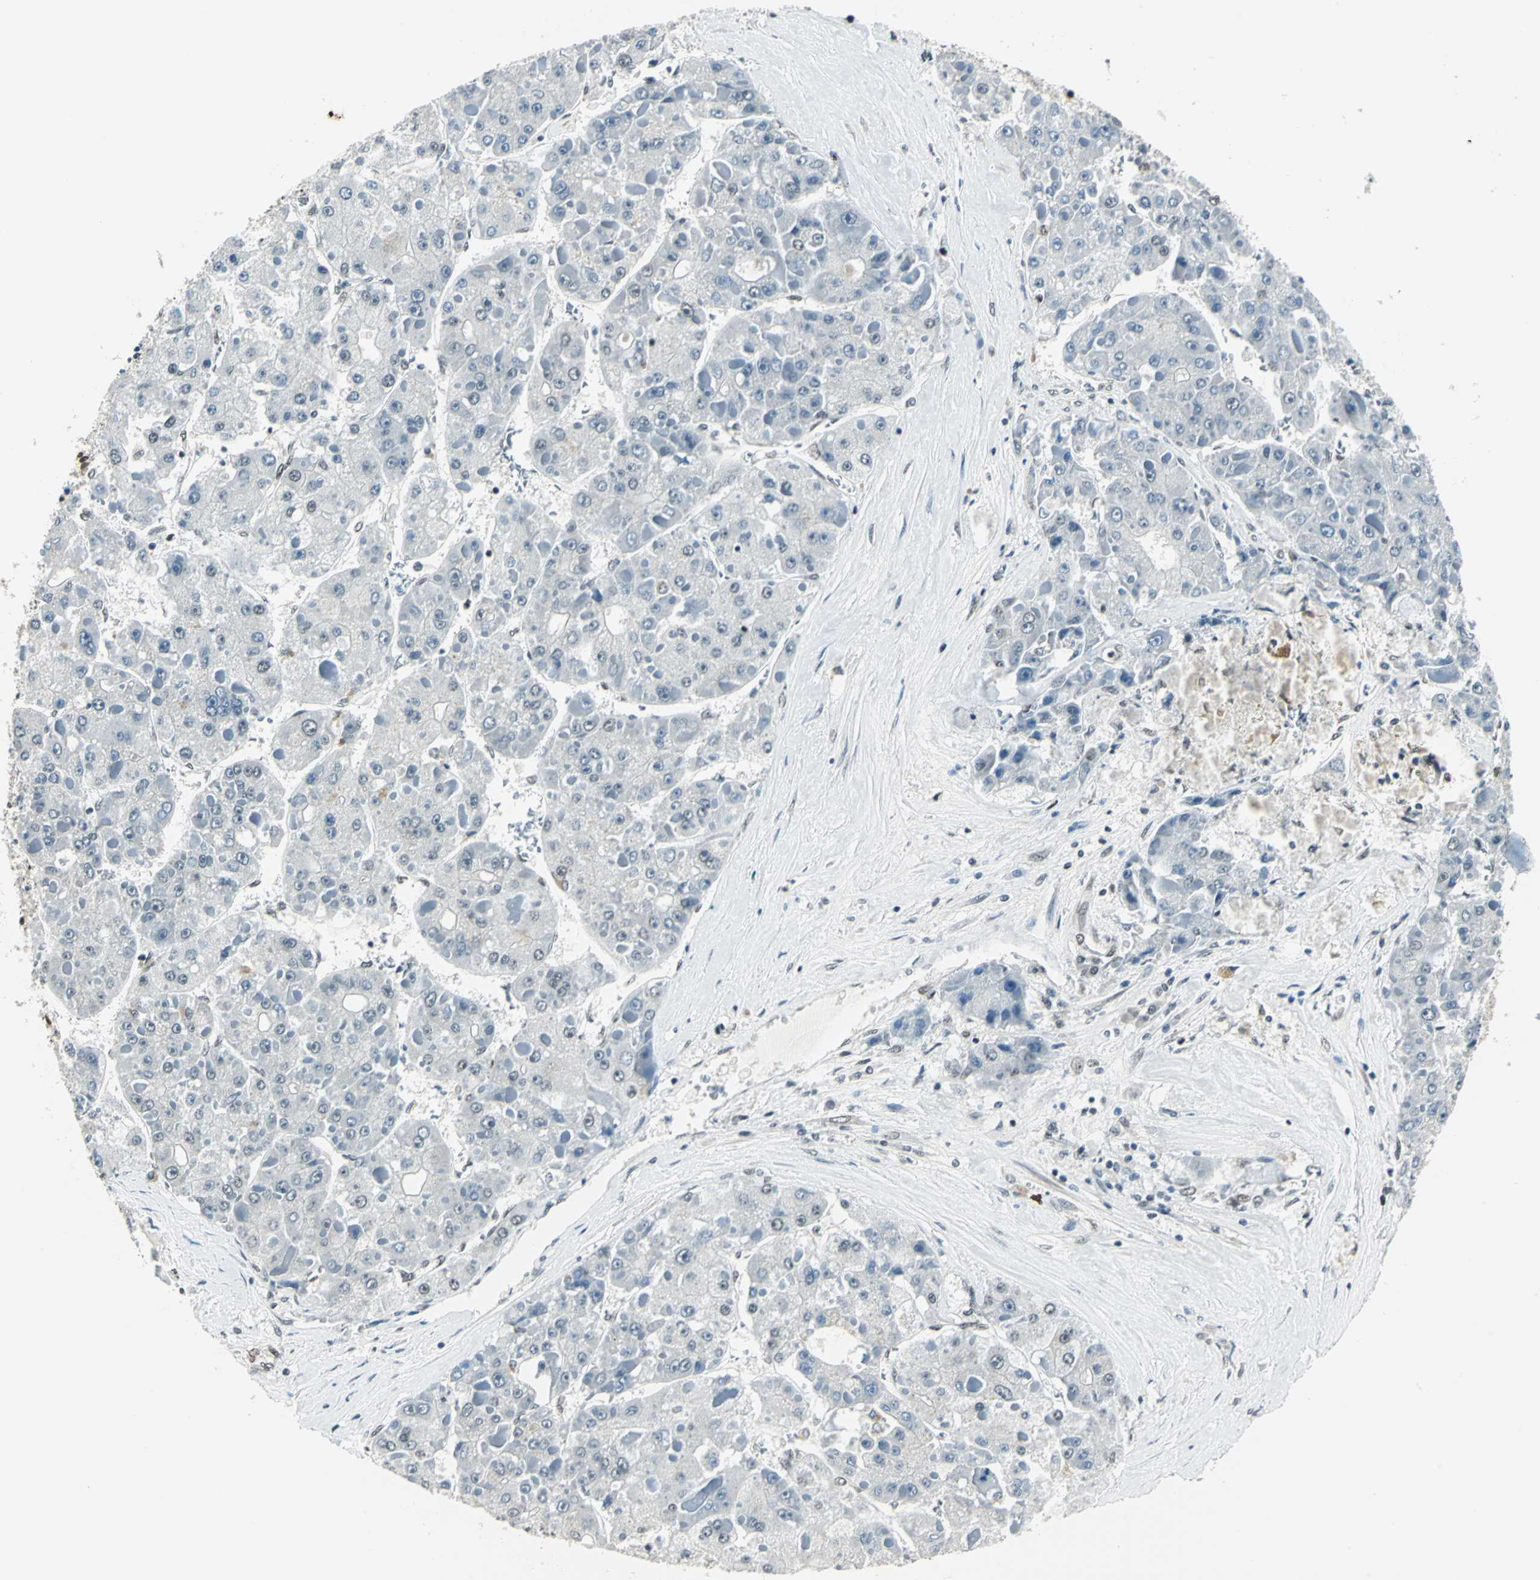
{"staining": {"intensity": "weak", "quantity": "<25%", "location": "nuclear"}, "tissue": "liver cancer", "cell_type": "Tumor cells", "image_type": "cancer", "snomed": [{"axis": "morphology", "description": "Carcinoma, Hepatocellular, NOS"}, {"axis": "topography", "description": "Liver"}], "caption": "Tumor cells are negative for protein expression in human liver cancer. (Stains: DAB immunohistochemistry with hematoxylin counter stain, Microscopy: brightfield microscopy at high magnification).", "gene": "ADNP", "patient": {"sex": "female", "age": 73}}